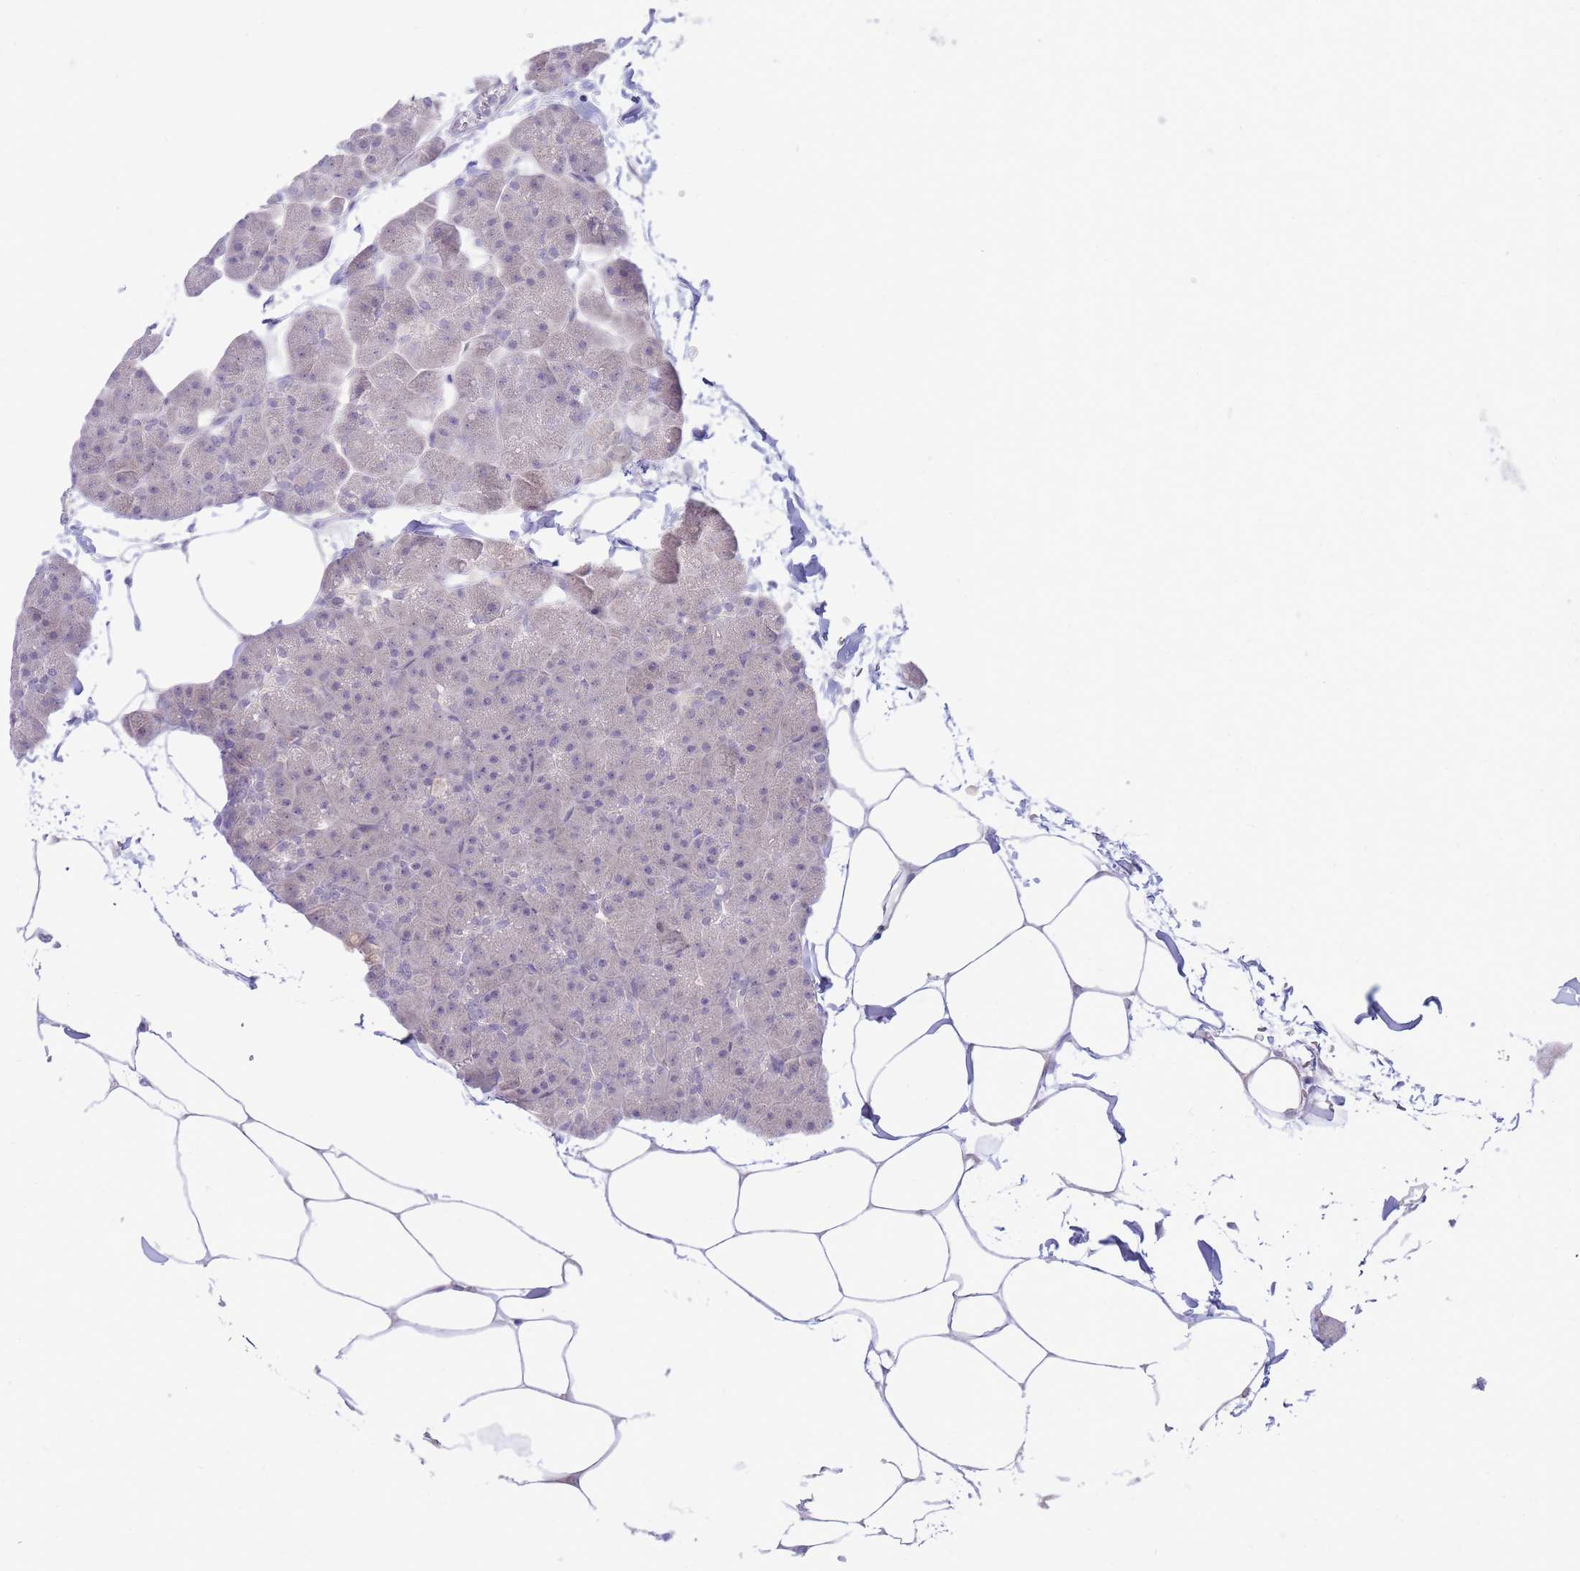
{"staining": {"intensity": "negative", "quantity": "none", "location": "none"}, "tissue": "pancreas", "cell_type": "Exocrine glandular cells", "image_type": "normal", "snomed": [{"axis": "morphology", "description": "Normal tissue, NOS"}, {"axis": "topography", "description": "Pancreas"}], "caption": "The immunohistochemistry micrograph has no significant expression in exocrine glandular cells of pancreas. (DAB immunohistochemistry visualized using brightfield microscopy, high magnification).", "gene": "FBXO46", "patient": {"sex": "male", "age": 35}}